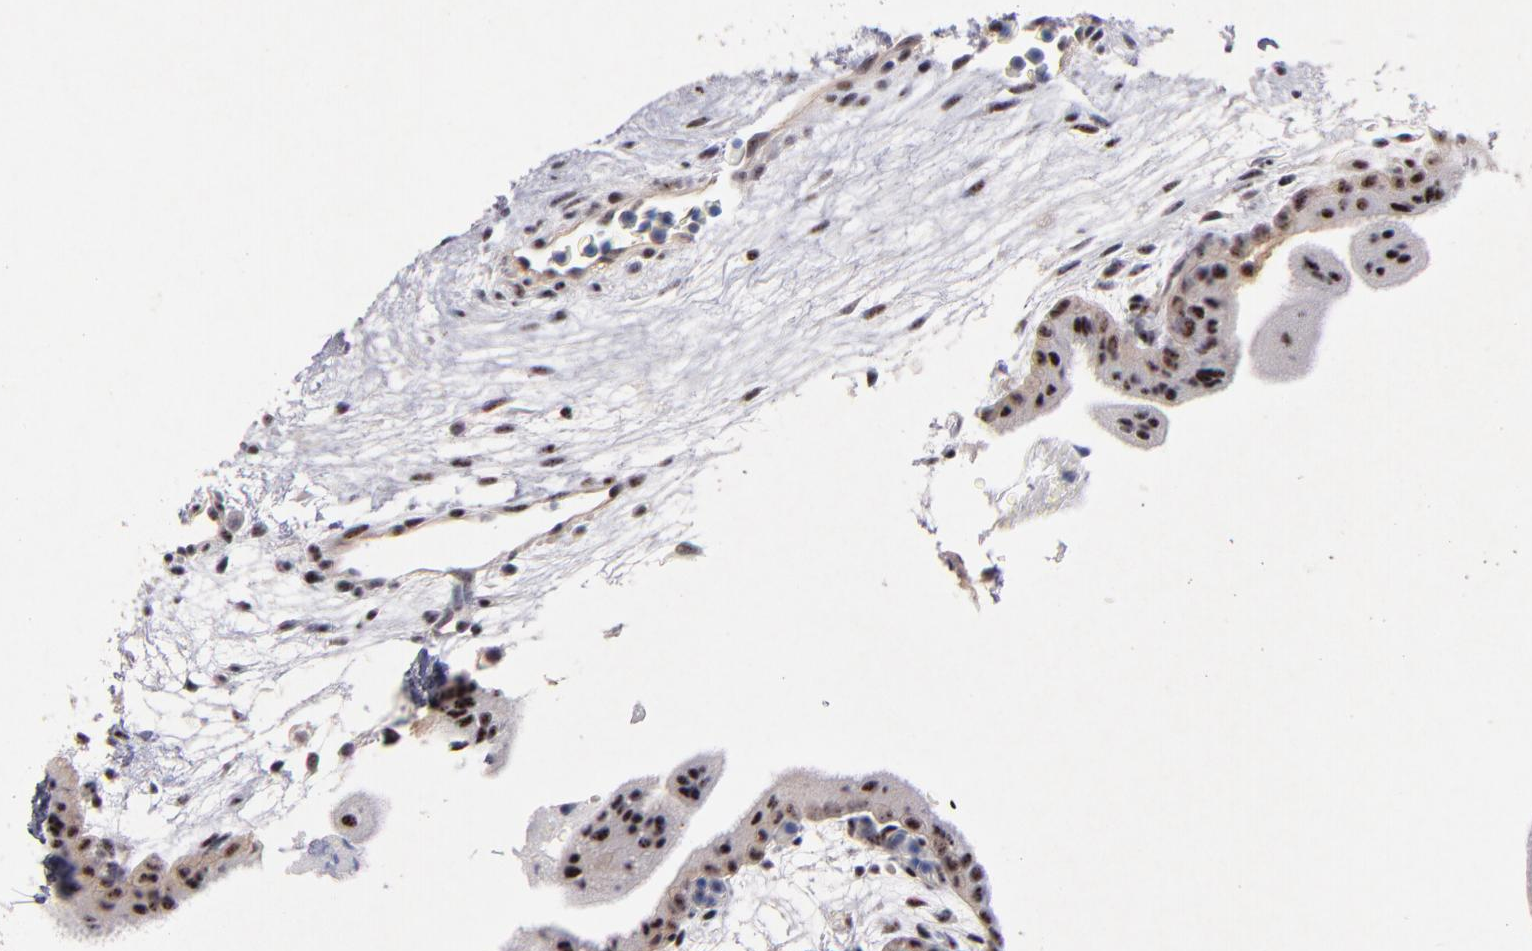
{"staining": {"intensity": "moderate", "quantity": ">75%", "location": "nuclear"}, "tissue": "placenta", "cell_type": "Trophoblastic cells", "image_type": "normal", "snomed": [{"axis": "morphology", "description": "Normal tissue, NOS"}, {"axis": "topography", "description": "Placenta"}], "caption": "About >75% of trophoblastic cells in normal placenta exhibit moderate nuclear protein expression as visualized by brown immunohistochemical staining.", "gene": "RAF1", "patient": {"sex": "female", "age": 35}}